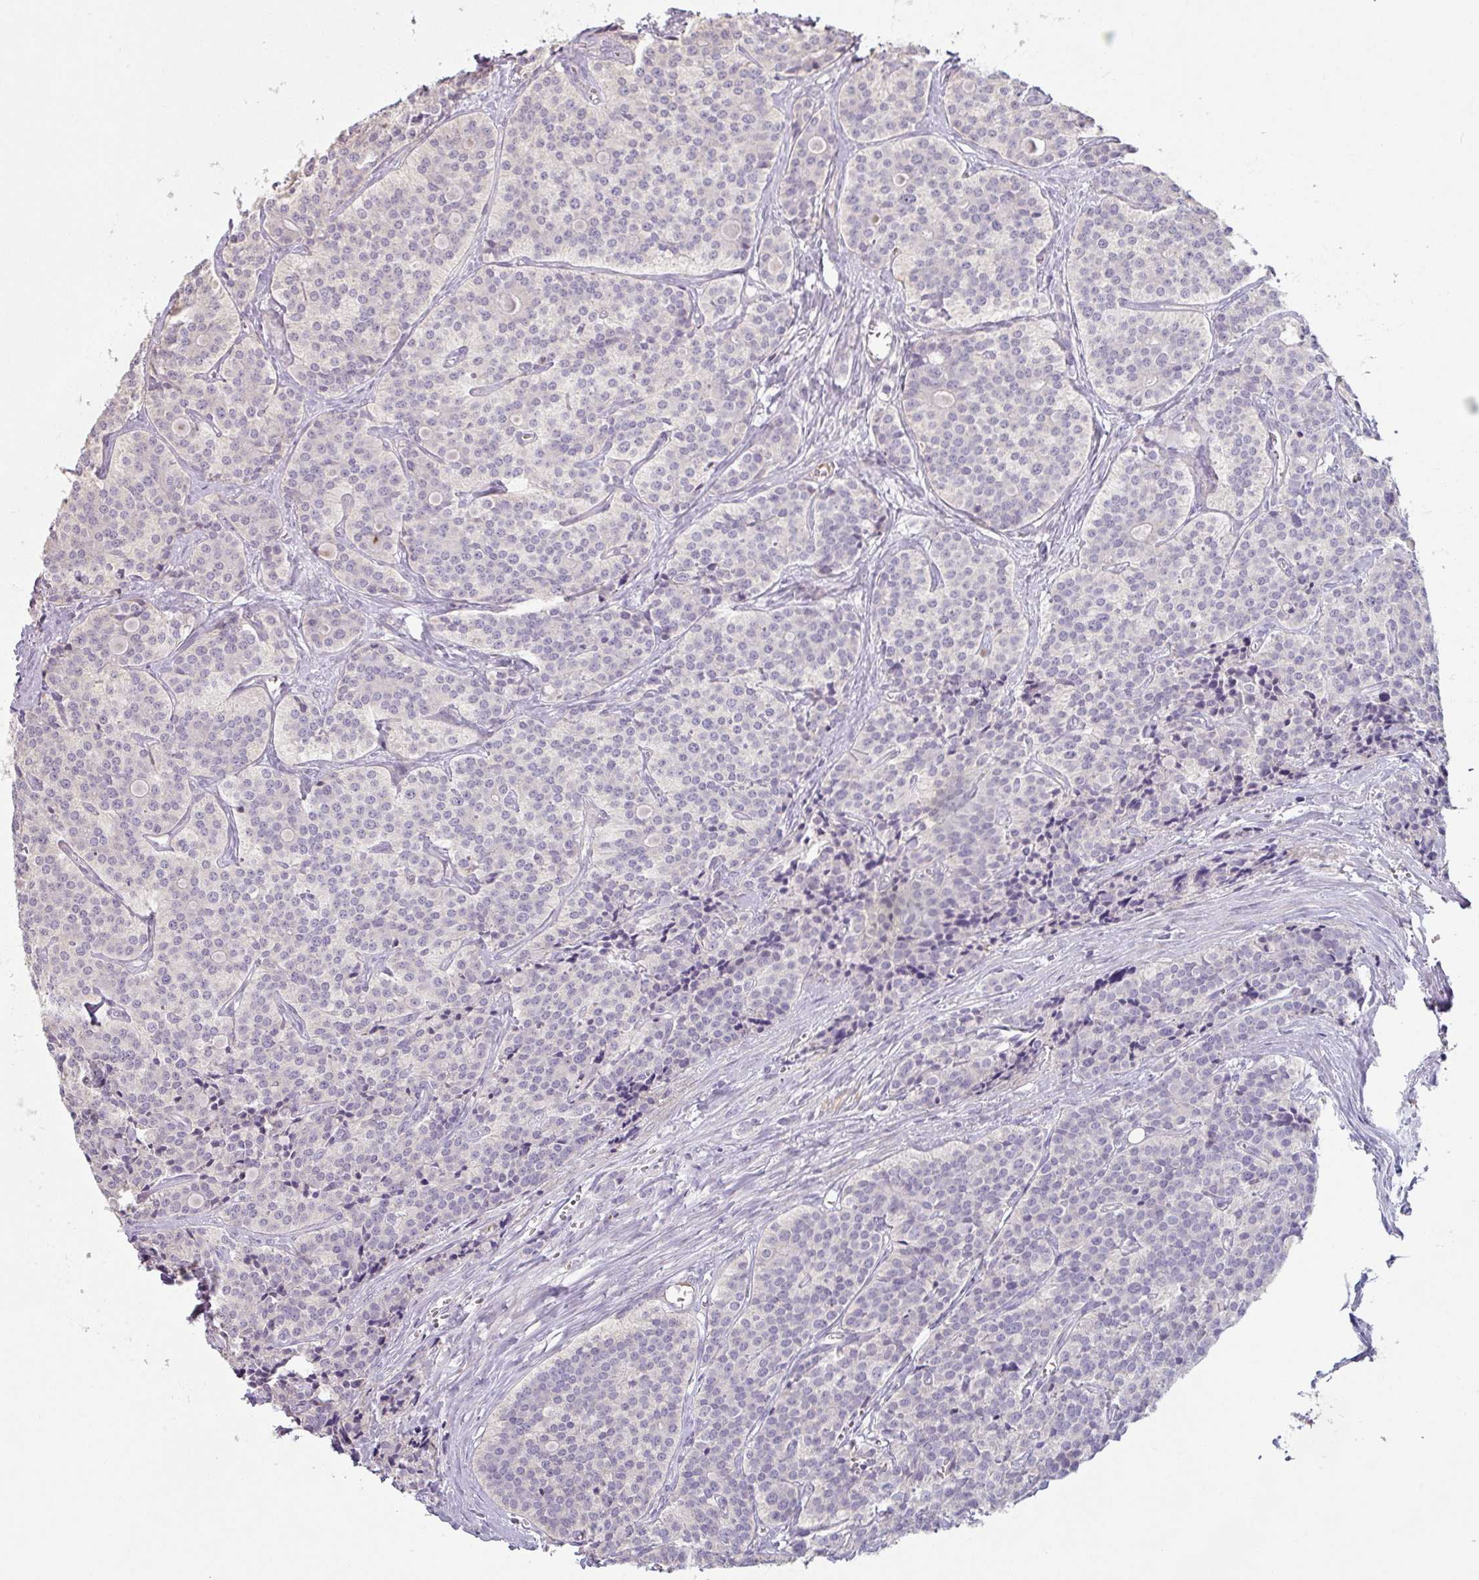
{"staining": {"intensity": "negative", "quantity": "none", "location": "none"}, "tissue": "carcinoid", "cell_type": "Tumor cells", "image_type": "cancer", "snomed": [{"axis": "morphology", "description": "Carcinoid, malignant, NOS"}, {"axis": "topography", "description": "Small intestine"}], "caption": "An image of human carcinoid (malignant) is negative for staining in tumor cells.", "gene": "MAGEC3", "patient": {"sex": "male", "age": 63}}